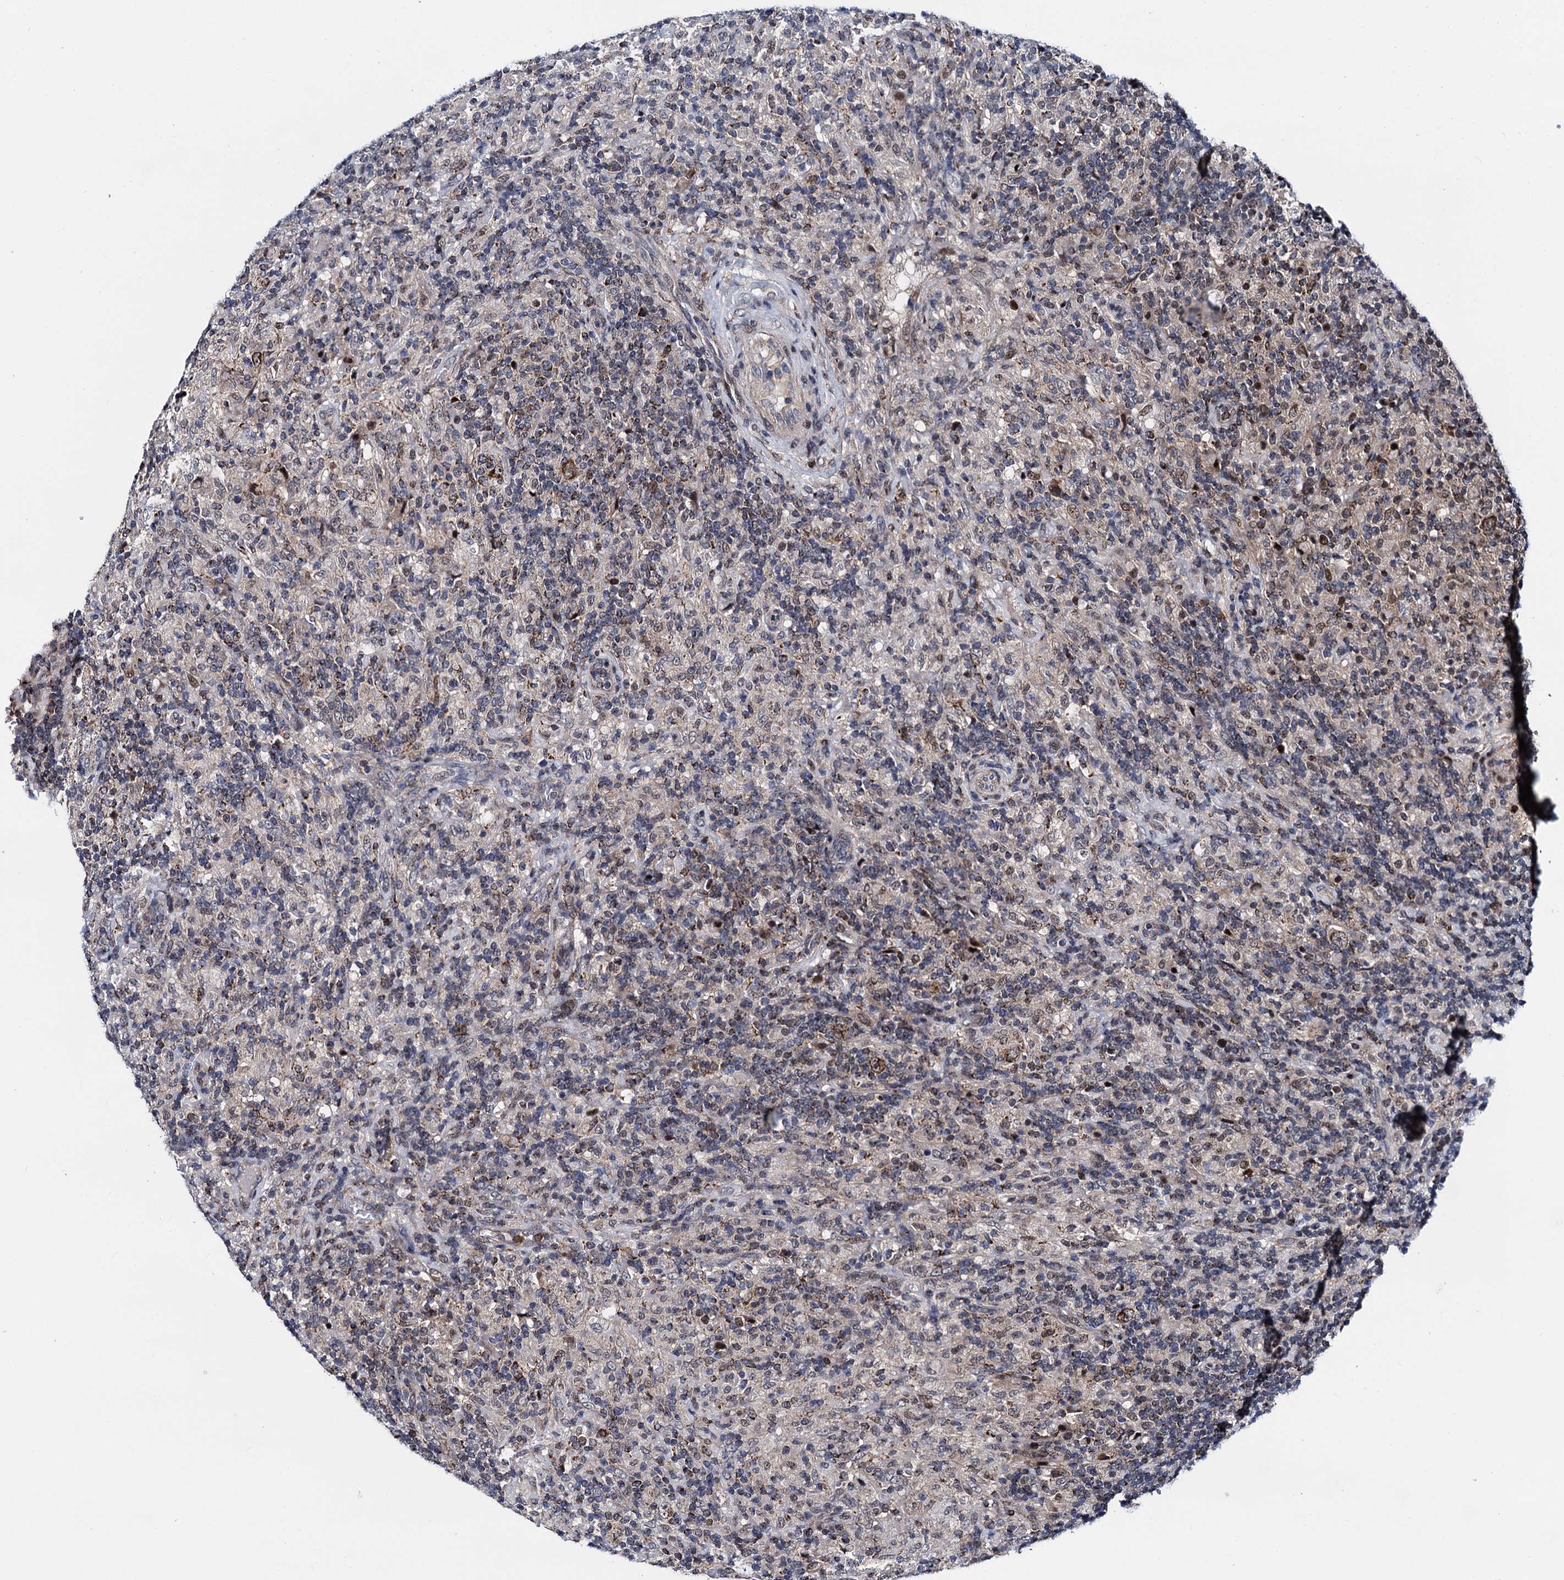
{"staining": {"intensity": "strong", "quantity": ">75%", "location": "cytoplasmic/membranous"}, "tissue": "lymphoma", "cell_type": "Tumor cells", "image_type": "cancer", "snomed": [{"axis": "morphology", "description": "Hodgkin's disease, NOS"}, {"axis": "topography", "description": "Lymph node"}], "caption": "High-magnification brightfield microscopy of lymphoma stained with DAB (brown) and counterstained with hematoxylin (blue). tumor cells exhibit strong cytoplasmic/membranous positivity is seen in approximately>75% of cells. The staining was performed using DAB, with brown indicating positive protein expression. Nuclei are stained blue with hematoxylin.", "gene": "COA4", "patient": {"sex": "male", "age": 70}}